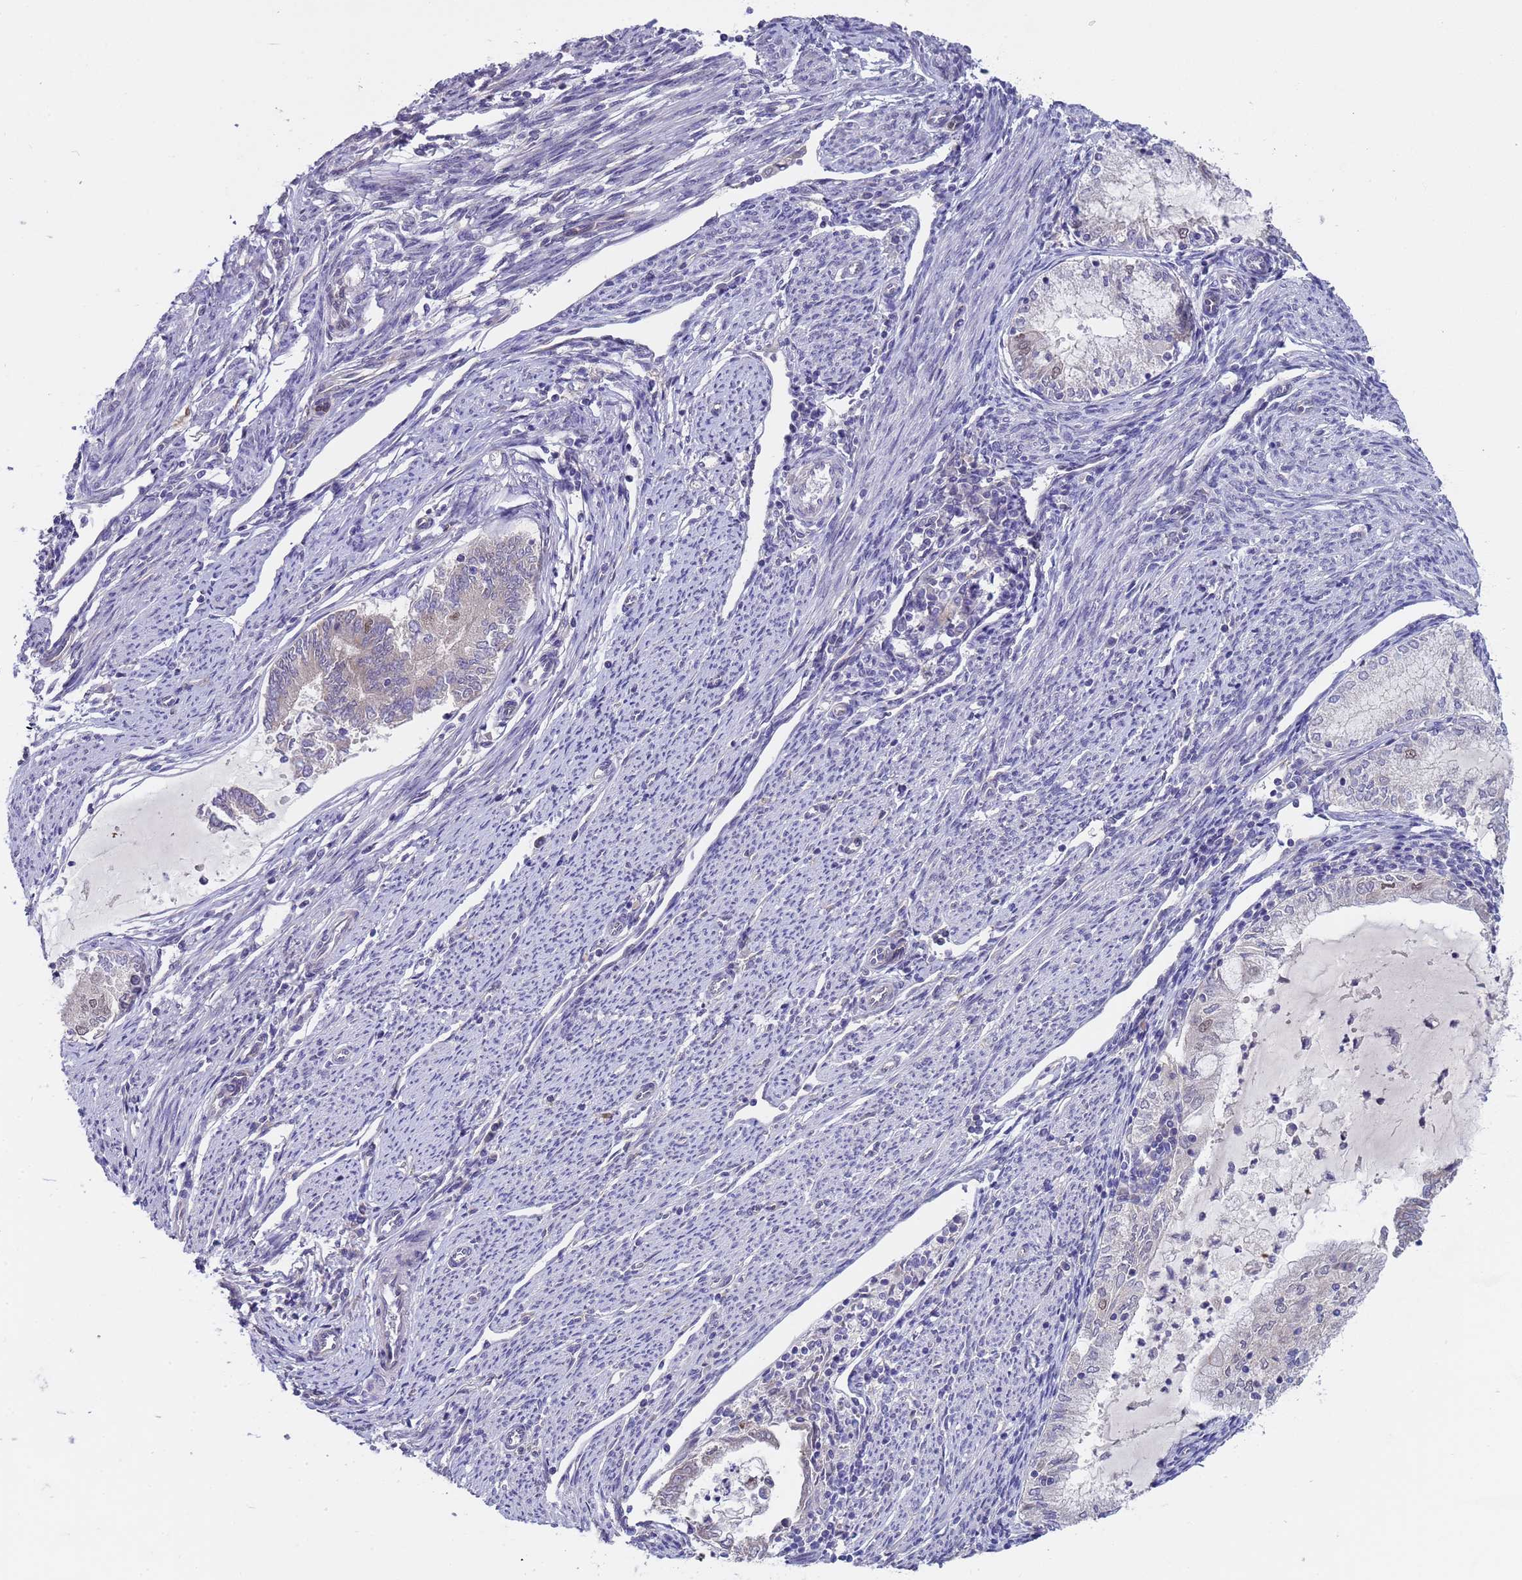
{"staining": {"intensity": "weak", "quantity": "<25%", "location": "nuclear"}, "tissue": "endometrial cancer", "cell_type": "Tumor cells", "image_type": "cancer", "snomed": [{"axis": "morphology", "description": "Adenocarcinoma, NOS"}, {"axis": "topography", "description": "Endometrium"}], "caption": "The histopathology image shows no significant expression in tumor cells of adenocarcinoma (endometrial).", "gene": "TRMT10A", "patient": {"sex": "female", "age": 79}}